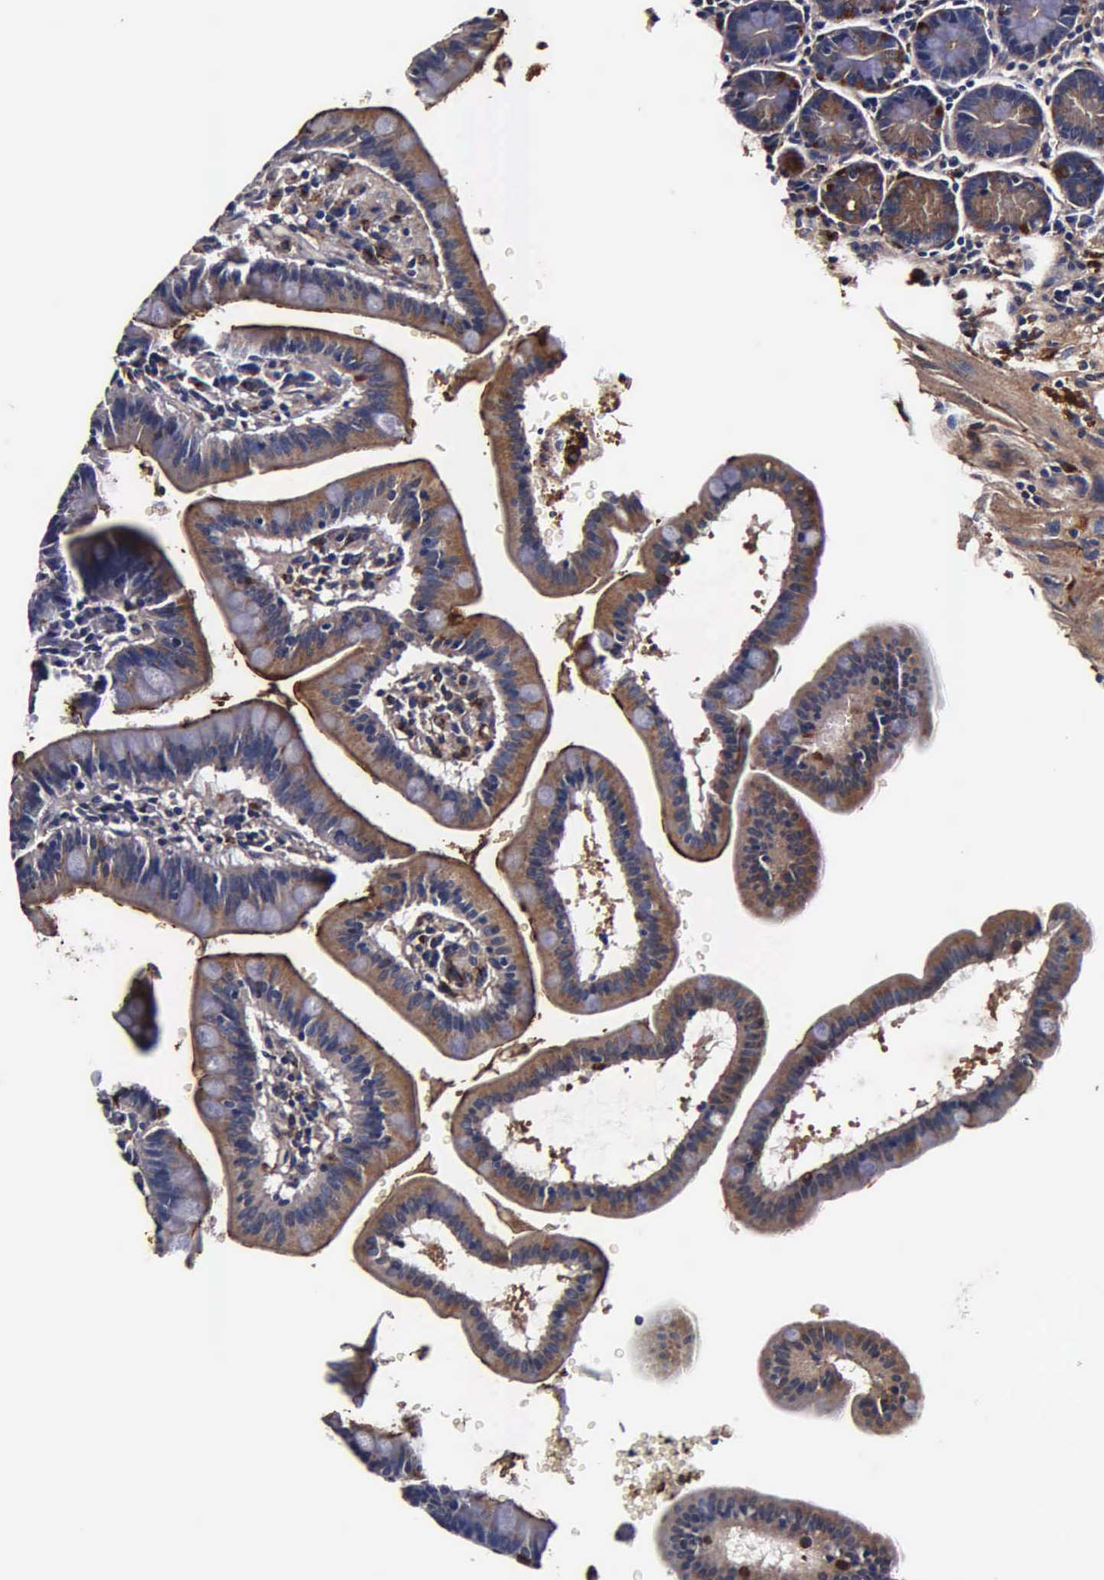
{"staining": {"intensity": "moderate", "quantity": "25%-75%", "location": "cytoplasmic/membranous"}, "tissue": "duodenum", "cell_type": "Glandular cells", "image_type": "normal", "snomed": [{"axis": "morphology", "description": "Normal tissue, NOS"}, {"axis": "topography", "description": "Pancreas"}, {"axis": "topography", "description": "Duodenum"}], "caption": "Glandular cells reveal medium levels of moderate cytoplasmic/membranous positivity in approximately 25%-75% of cells in normal duodenum.", "gene": "CST3", "patient": {"sex": "male", "age": 79}}